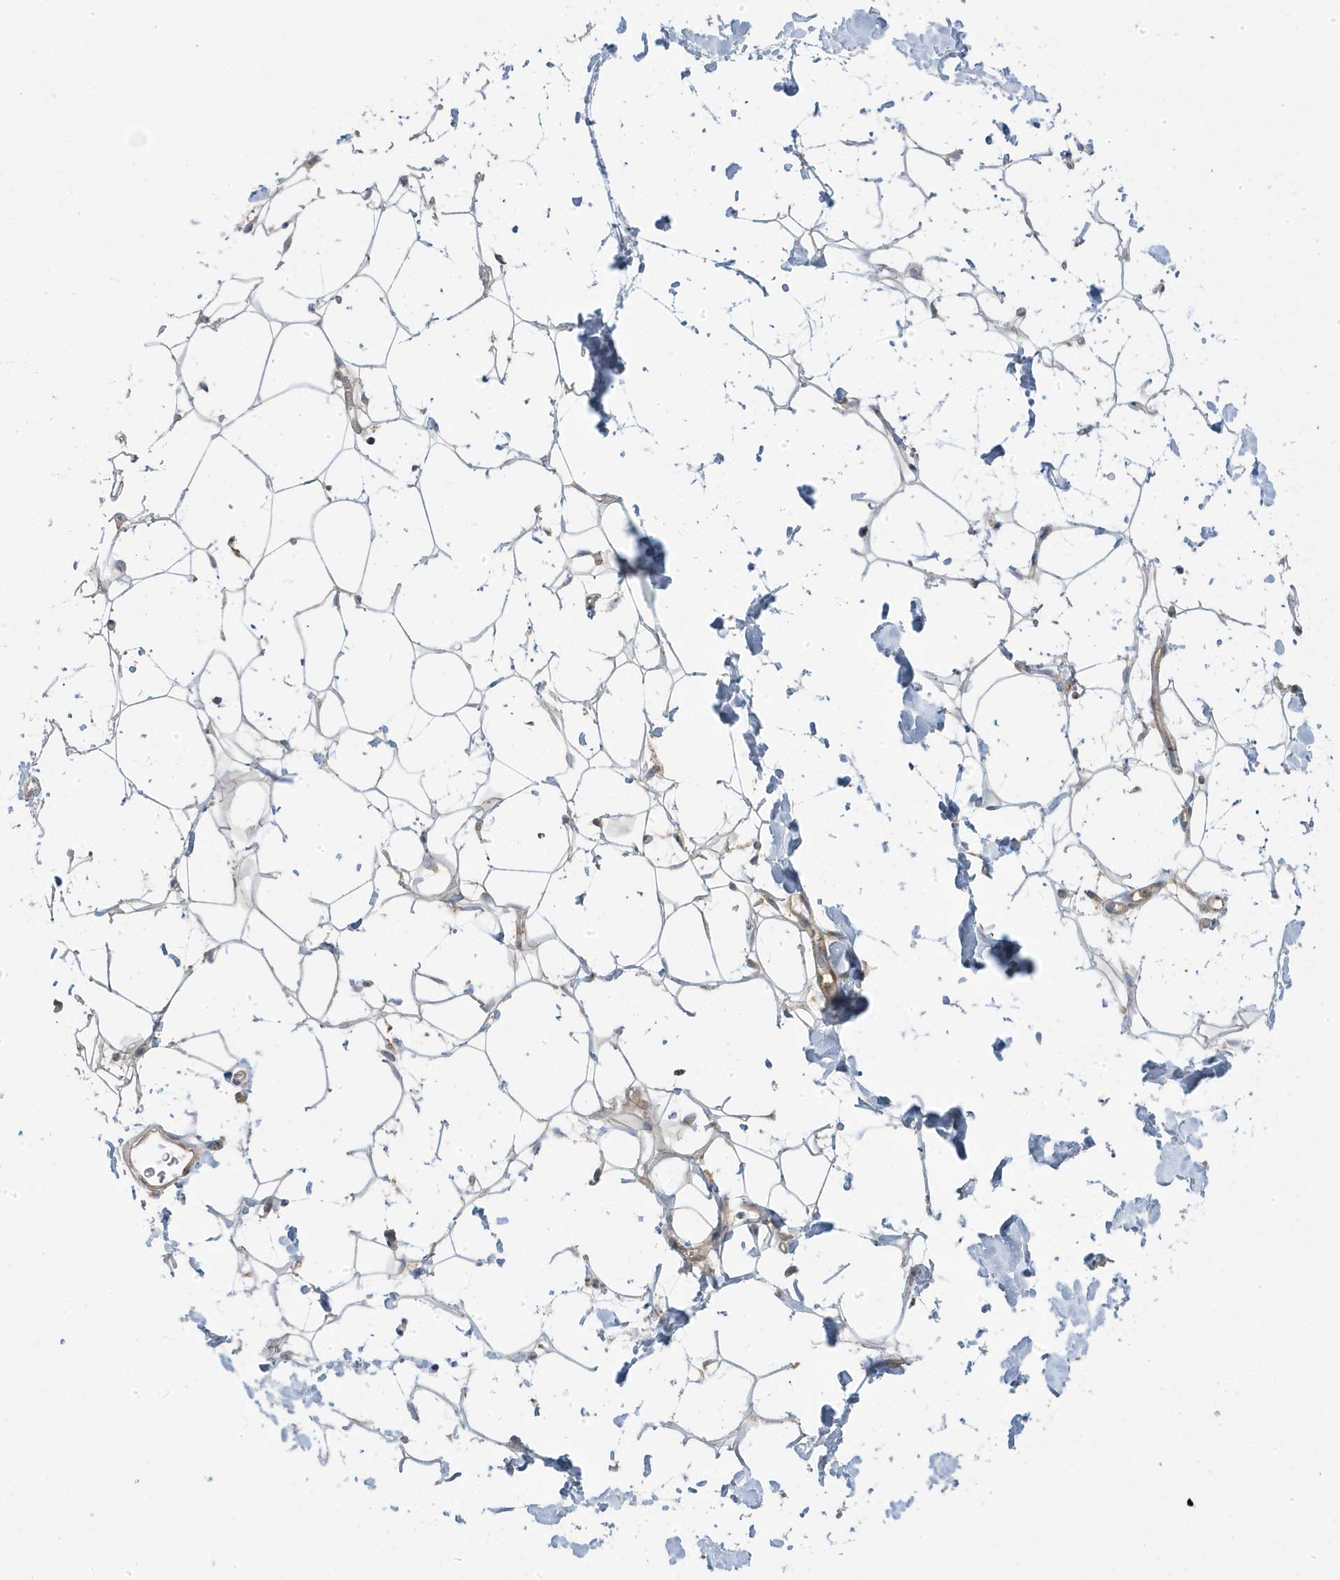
{"staining": {"intensity": "weak", "quantity": "25%-75%", "location": "cytoplasmic/membranous"}, "tissue": "adipose tissue", "cell_type": "Adipocytes", "image_type": "normal", "snomed": [{"axis": "morphology", "description": "Normal tissue, NOS"}, {"axis": "topography", "description": "Breast"}], "caption": "Immunohistochemistry image of normal adipose tissue: adipose tissue stained using immunohistochemistry (IHC) displays low levels of weak protein expression localized specifically in the cytoplasmic/membranous of adipocytes, appearing as a cytoplasmic/membranous brown color.", "gene": "STAM", "patient": {"sex": "female", "age": 26}}